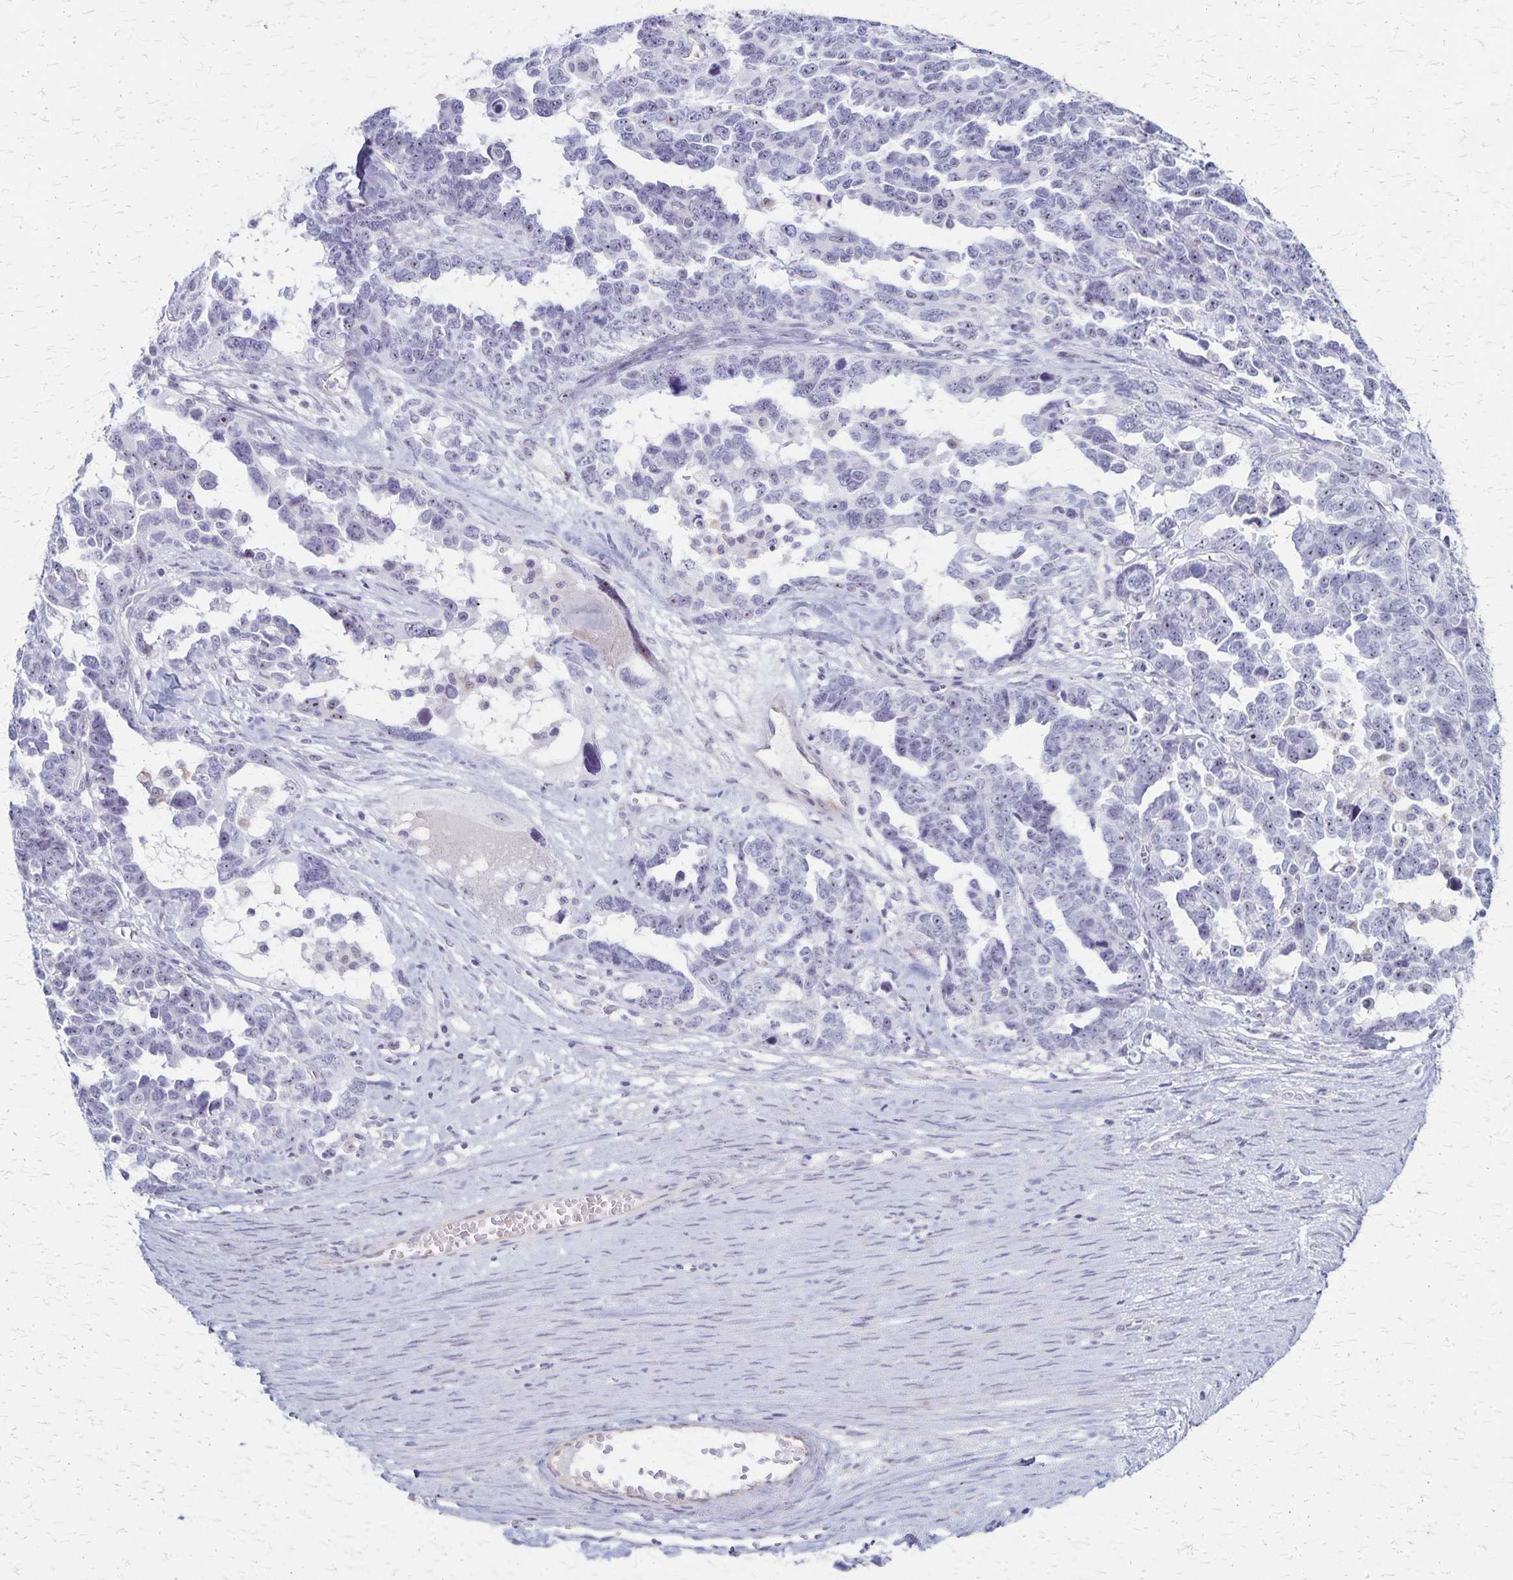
{"staining": {"intensity": "negative", "quantity": "none", "location": "none"}, "tissue": "ovarian cancer", "cell_type": "Tumor cells", "image_type": "cancer", "snomed": [{"axis": "morphology", "description": "Cystadenocarcinoma, serous, NOS"}, {"axis": "topography", "description": "Ovary"}], "caption": "Histopathology image shows no significant protein positivity in tumor cells of serous cystadenocarcinoma (ovarian). (DAB immunohistochemistry (IHC) visualized using brightfield microscopy, high magnification).", "gene": "DLK2", "patient": {"sex": "female", "age": 69}}